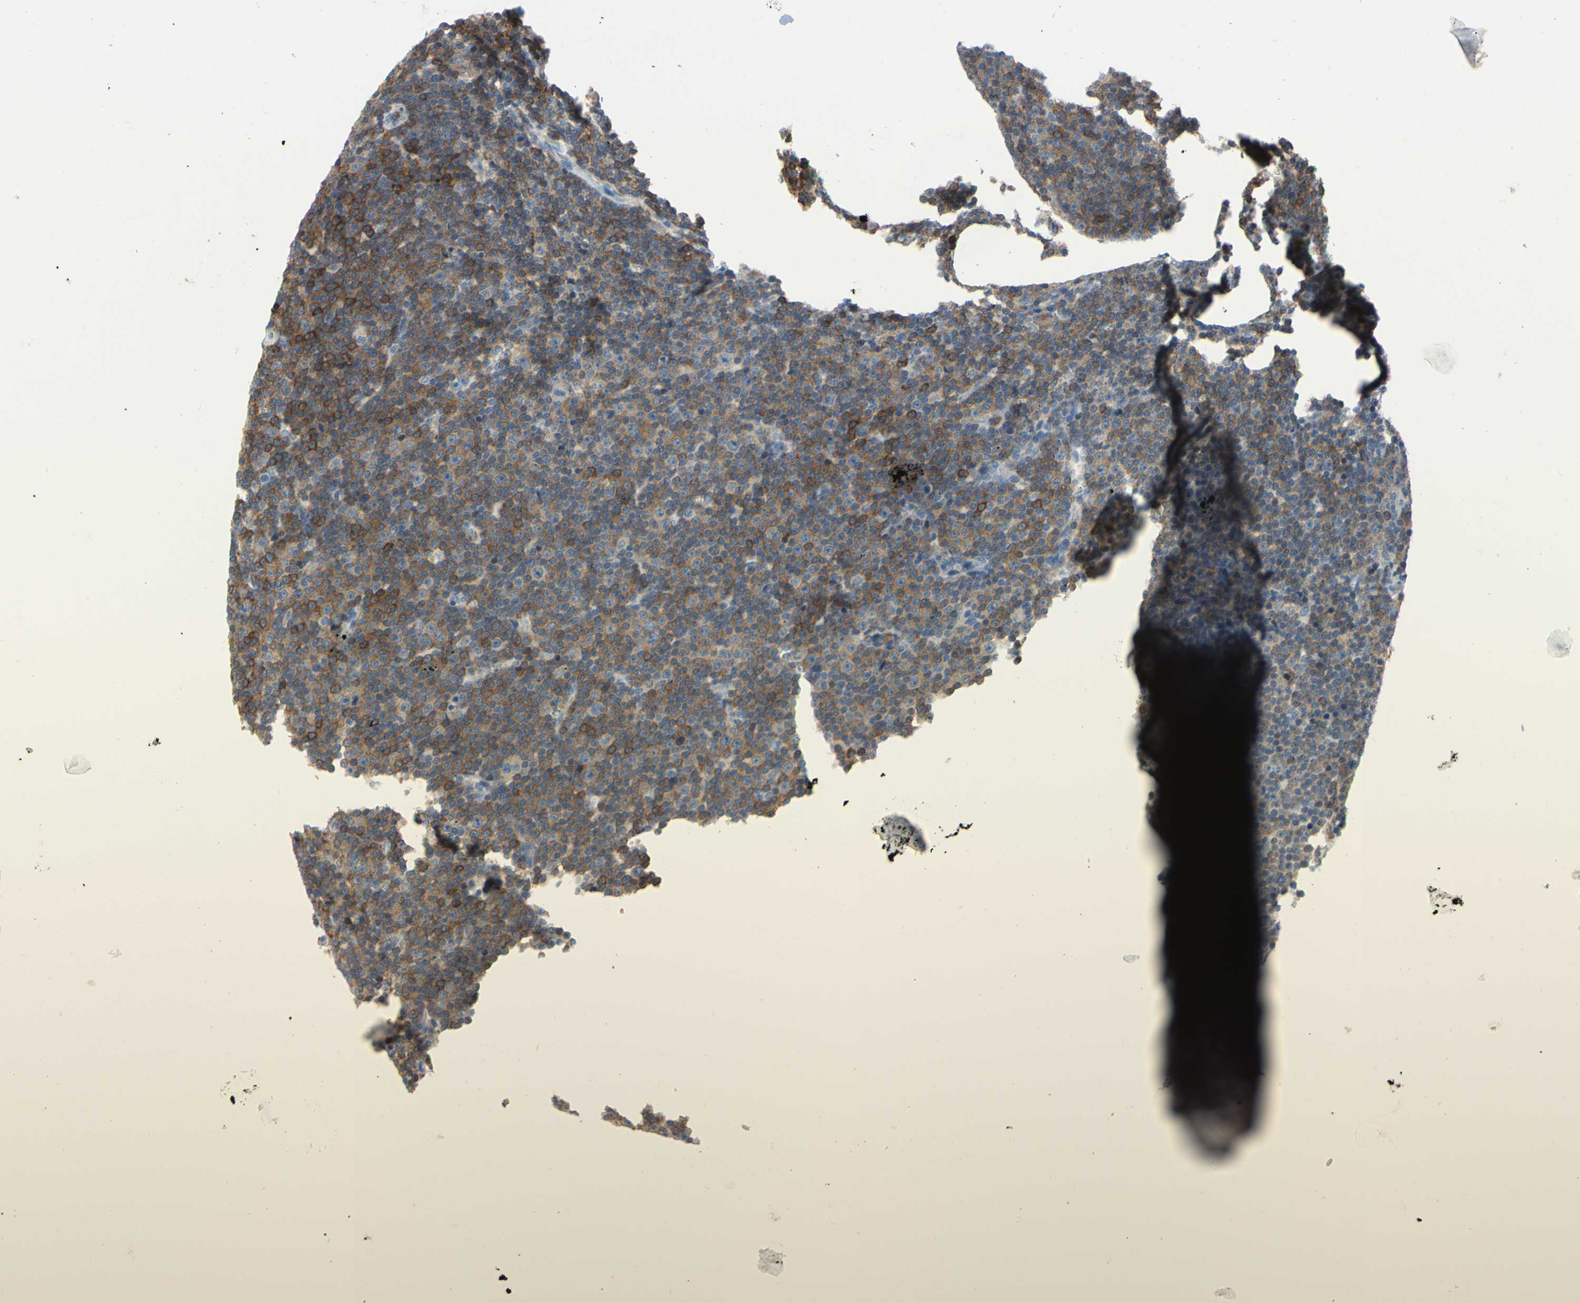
{"staining": {"intensity": "moderate", "quantity": ">75%", "location": "cytoplasmic/membranous"}, "tissue": "lymphoma", "cell_type": "Tumor cells", "image_type": "cancer", "snomed": [{"axis": "morphology", "description": "Malignant lymphoma, non-Hodgkin's type, Low grade"}, {"axis": "topography", "description": "Lymph node"}], "caption": "Brown immunohistochemical staining in low-grade malignant lymphoma, non-Hodgkin's type displays moderate cytoplasmic/membranous positivity in approximately >75% of tumor cells.", "gene": "MUC1", "patient": {"sex": "female", "age": 67}}